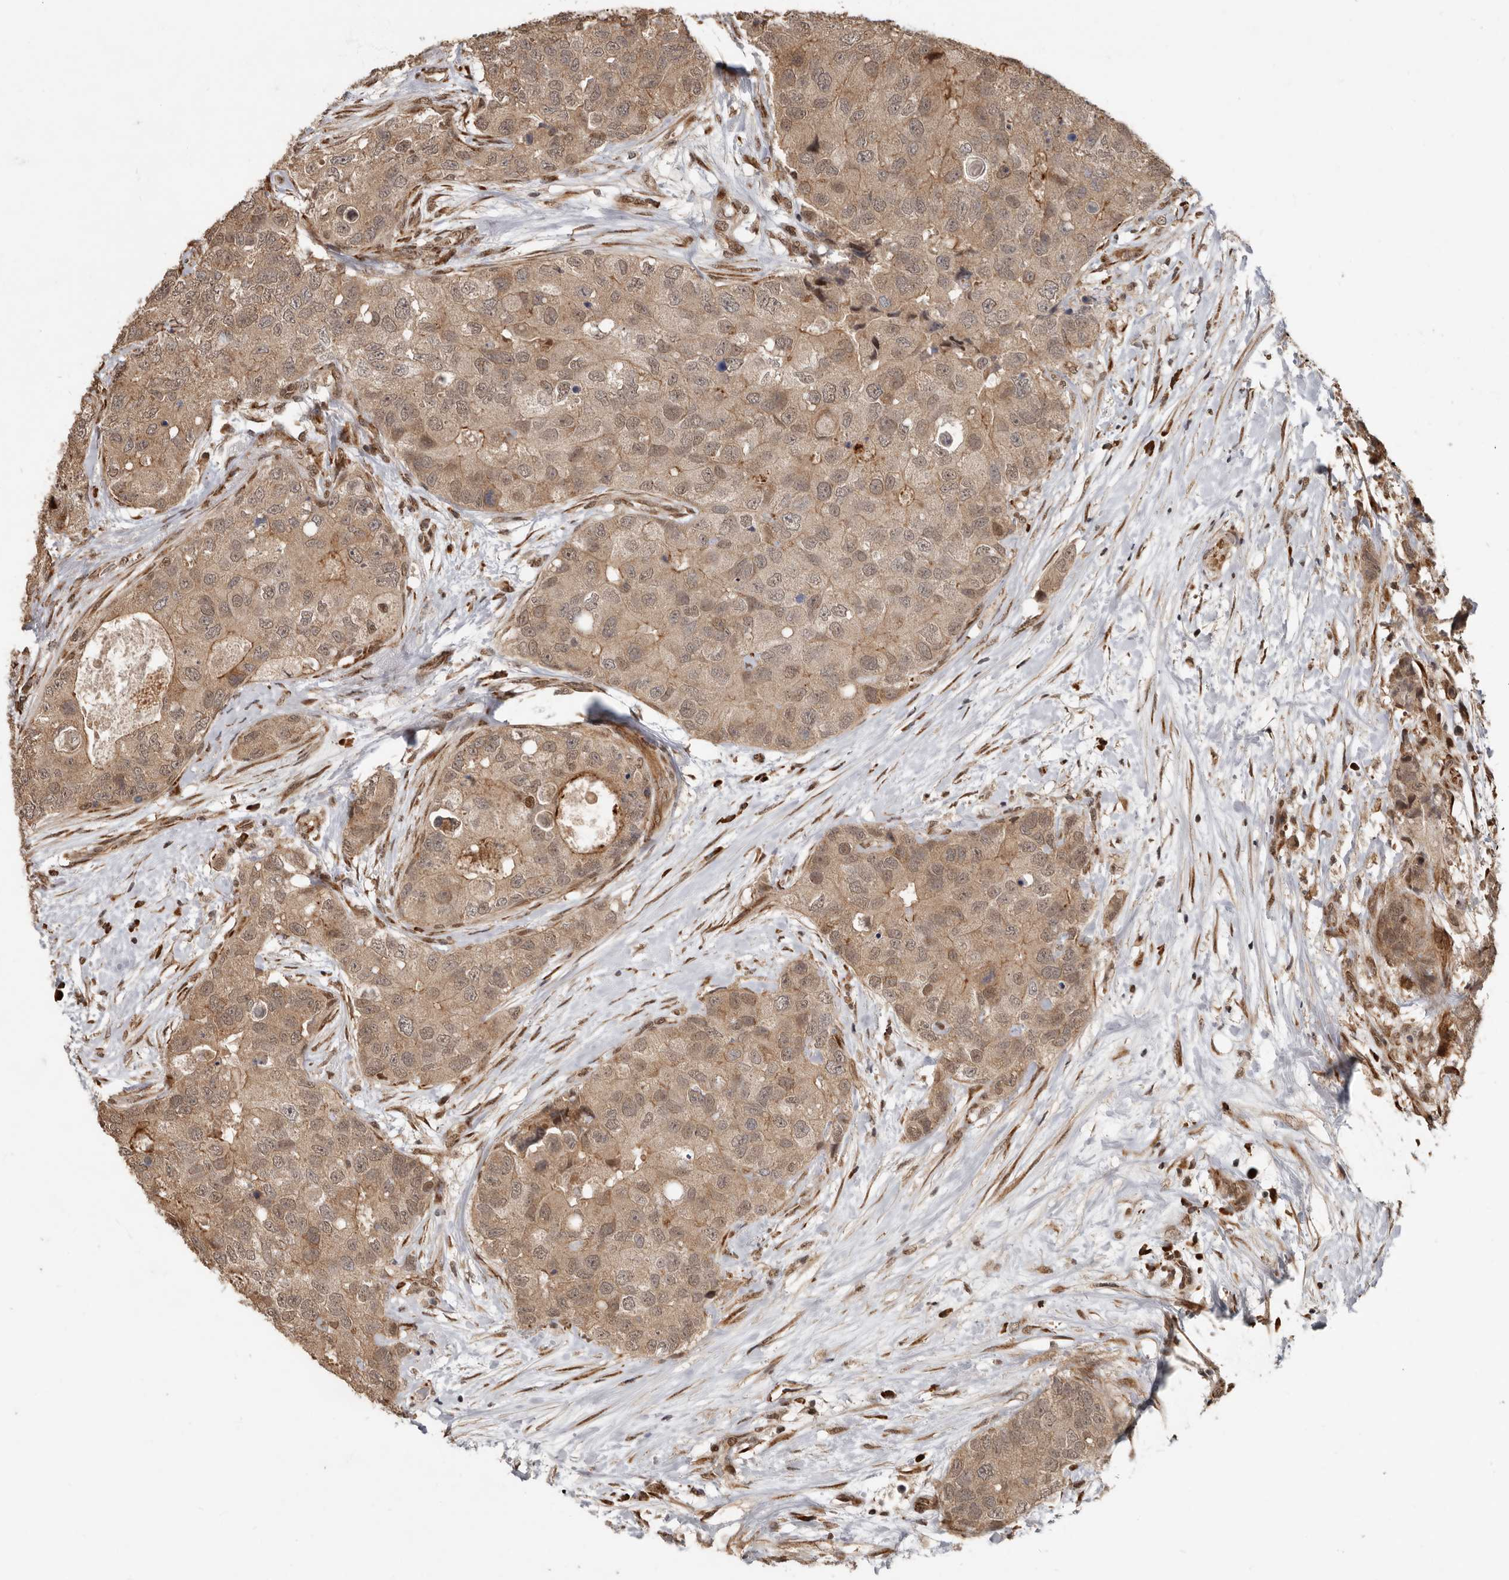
{"staining": {"intensity": "moderate", "quantity": ">75%", "location": "cytoplasmic/membranous,nuclear"}, "tissue": "breast cancer", "cell_type": "Tumor cells", "image_type": "cancer", "snomed": [{"axis": "morphology", "description": "Duct carcinoma"}, {"axis": "topography", "description": "Breast"}], "caption": "Protein staining of breast cancer (invasive ductal carcinoma) tissue demonstrates moderate cytoplasmic/membranous and nuclear positivity in approximately >75% of tumor cells.", "gene": "LRGUK", "patient": {"sex": "female", "age": 62}}